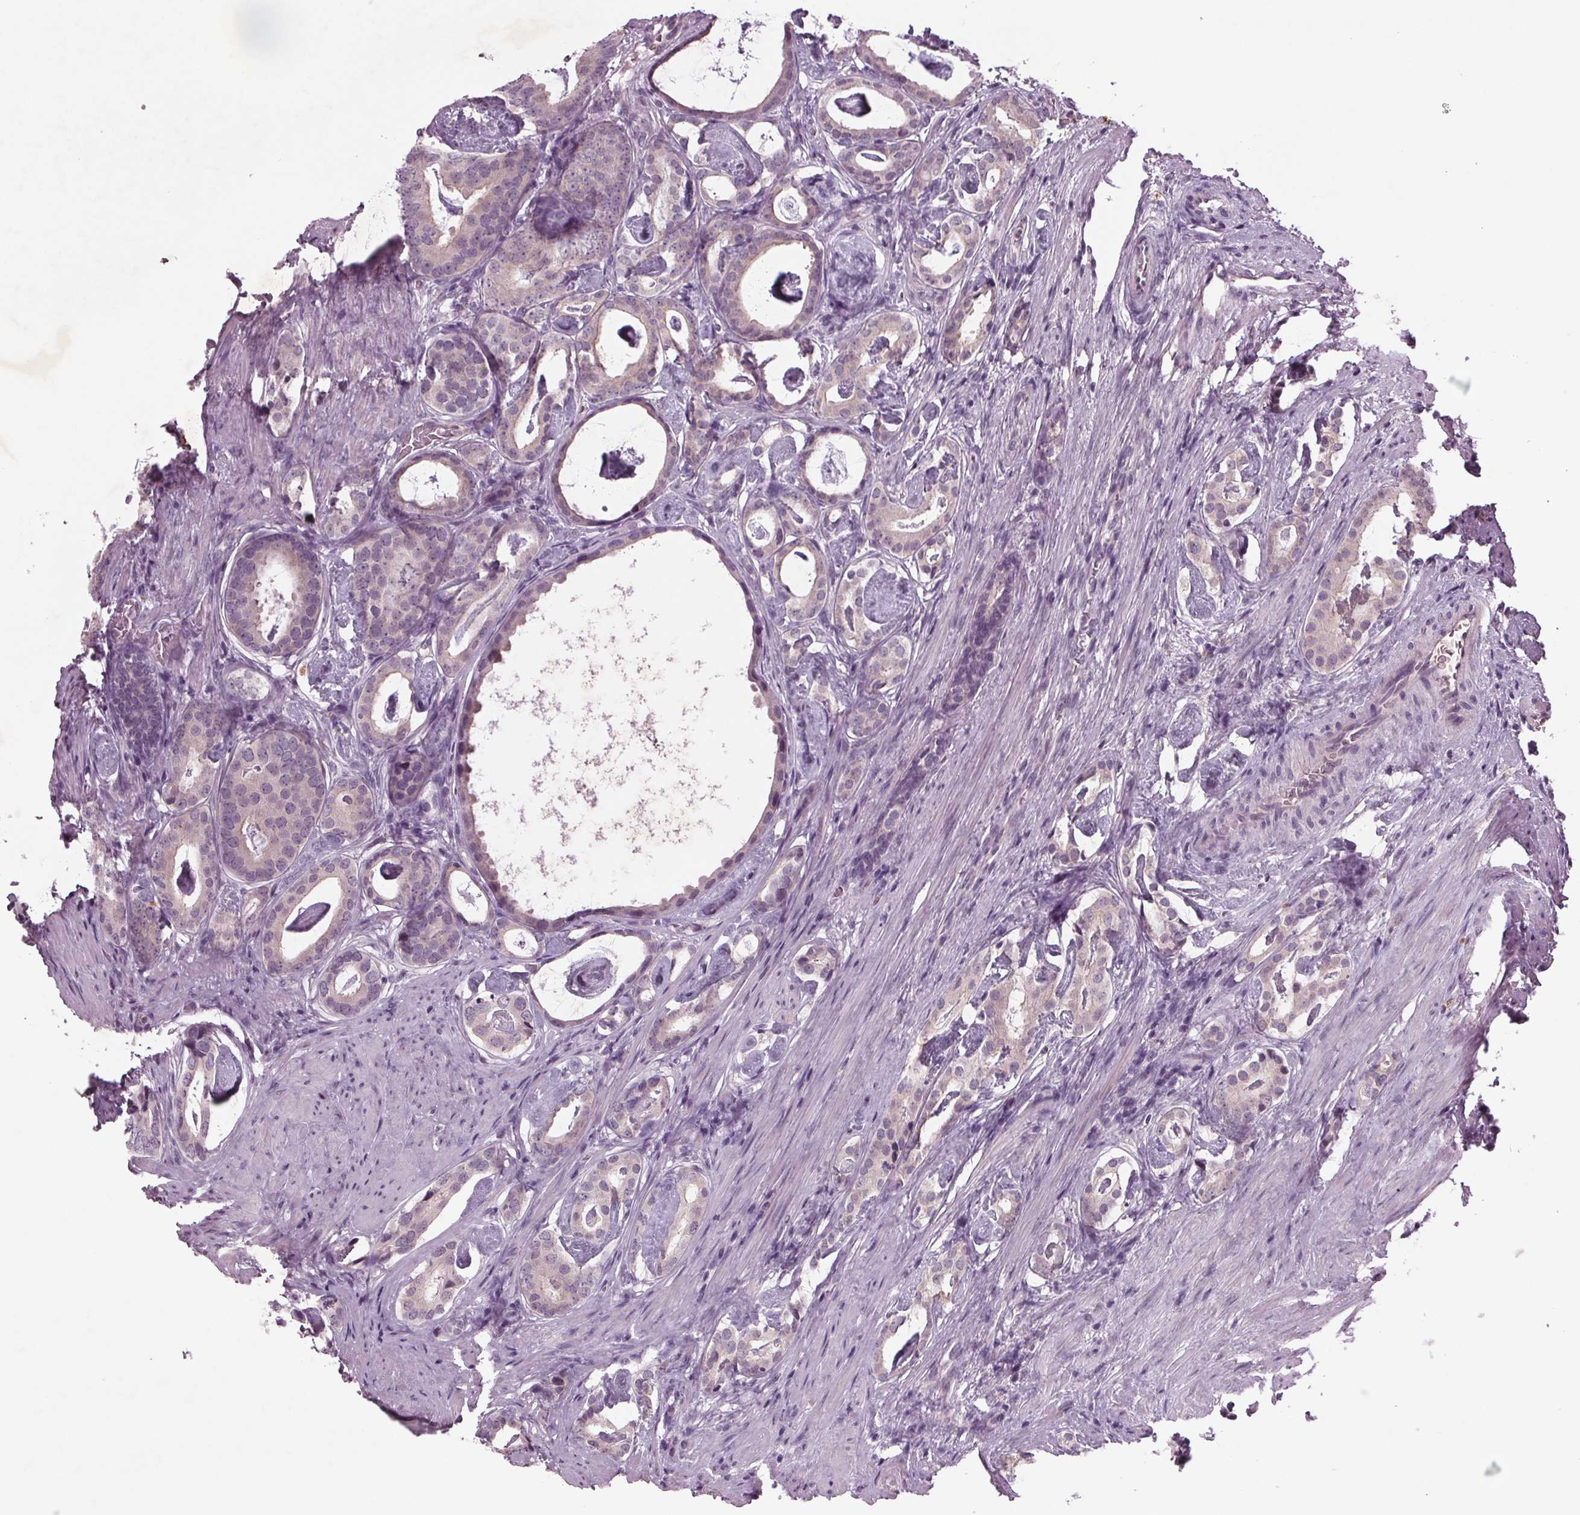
{"staining": {"intensity": "negative", "quantity": "none", "location": "none"}, "tissue": "prostate cancer", "cell_type": "Tumor cells", "image_type": "cancer", "snomed": [{"axis": "morphology", "description": "Adenocarcinoma, Low grade"}, {"axis": "topography", "description": "Prostate and seminal vesicle, NOS"}], "caption": "The image shows no staining of tumor cells in prostate cancer.", "gene": "BHLHE22", "patient": {"sex": "male", "age": 71}}